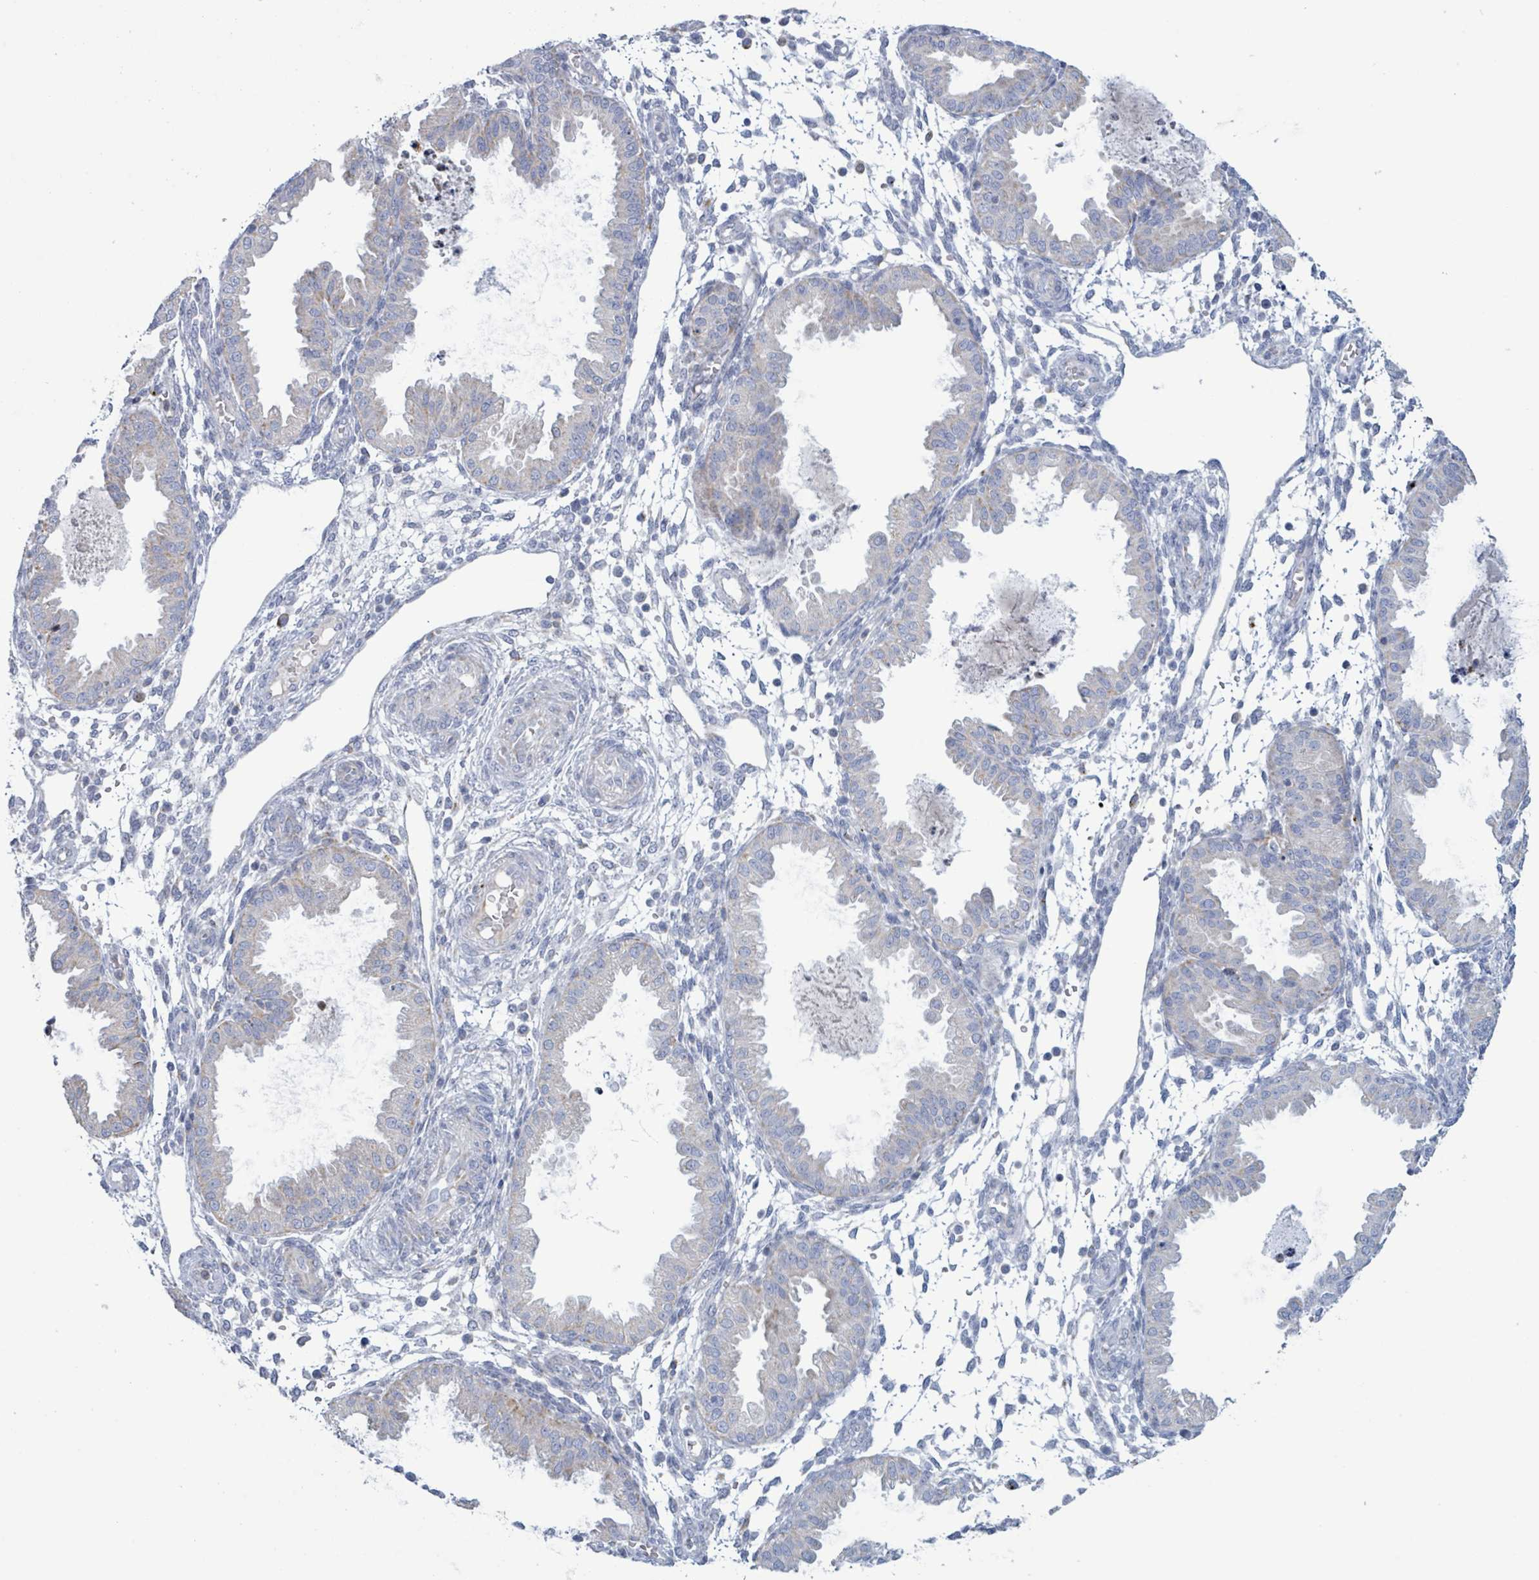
{"staining": {"intensity": "negative", "quantity": "none", "location": "none"}, "tissue": "endometrium", "cell_type": "Cells in endometrial stroma", "image_type": "normal", "snomed": [{"axis": "morphology", "description": "Normal tissue, NOS"}, {"axis": "topography", "description": "Endometrium"}], "caption": "Immunohistochemistry (IHC) of benign endometrium exhibits no positivity in cells in endometrial stroma. Nuclei are stained in blue.", "gene": "AKR1C4", "patient": {"sex": "female", "age": 33}}